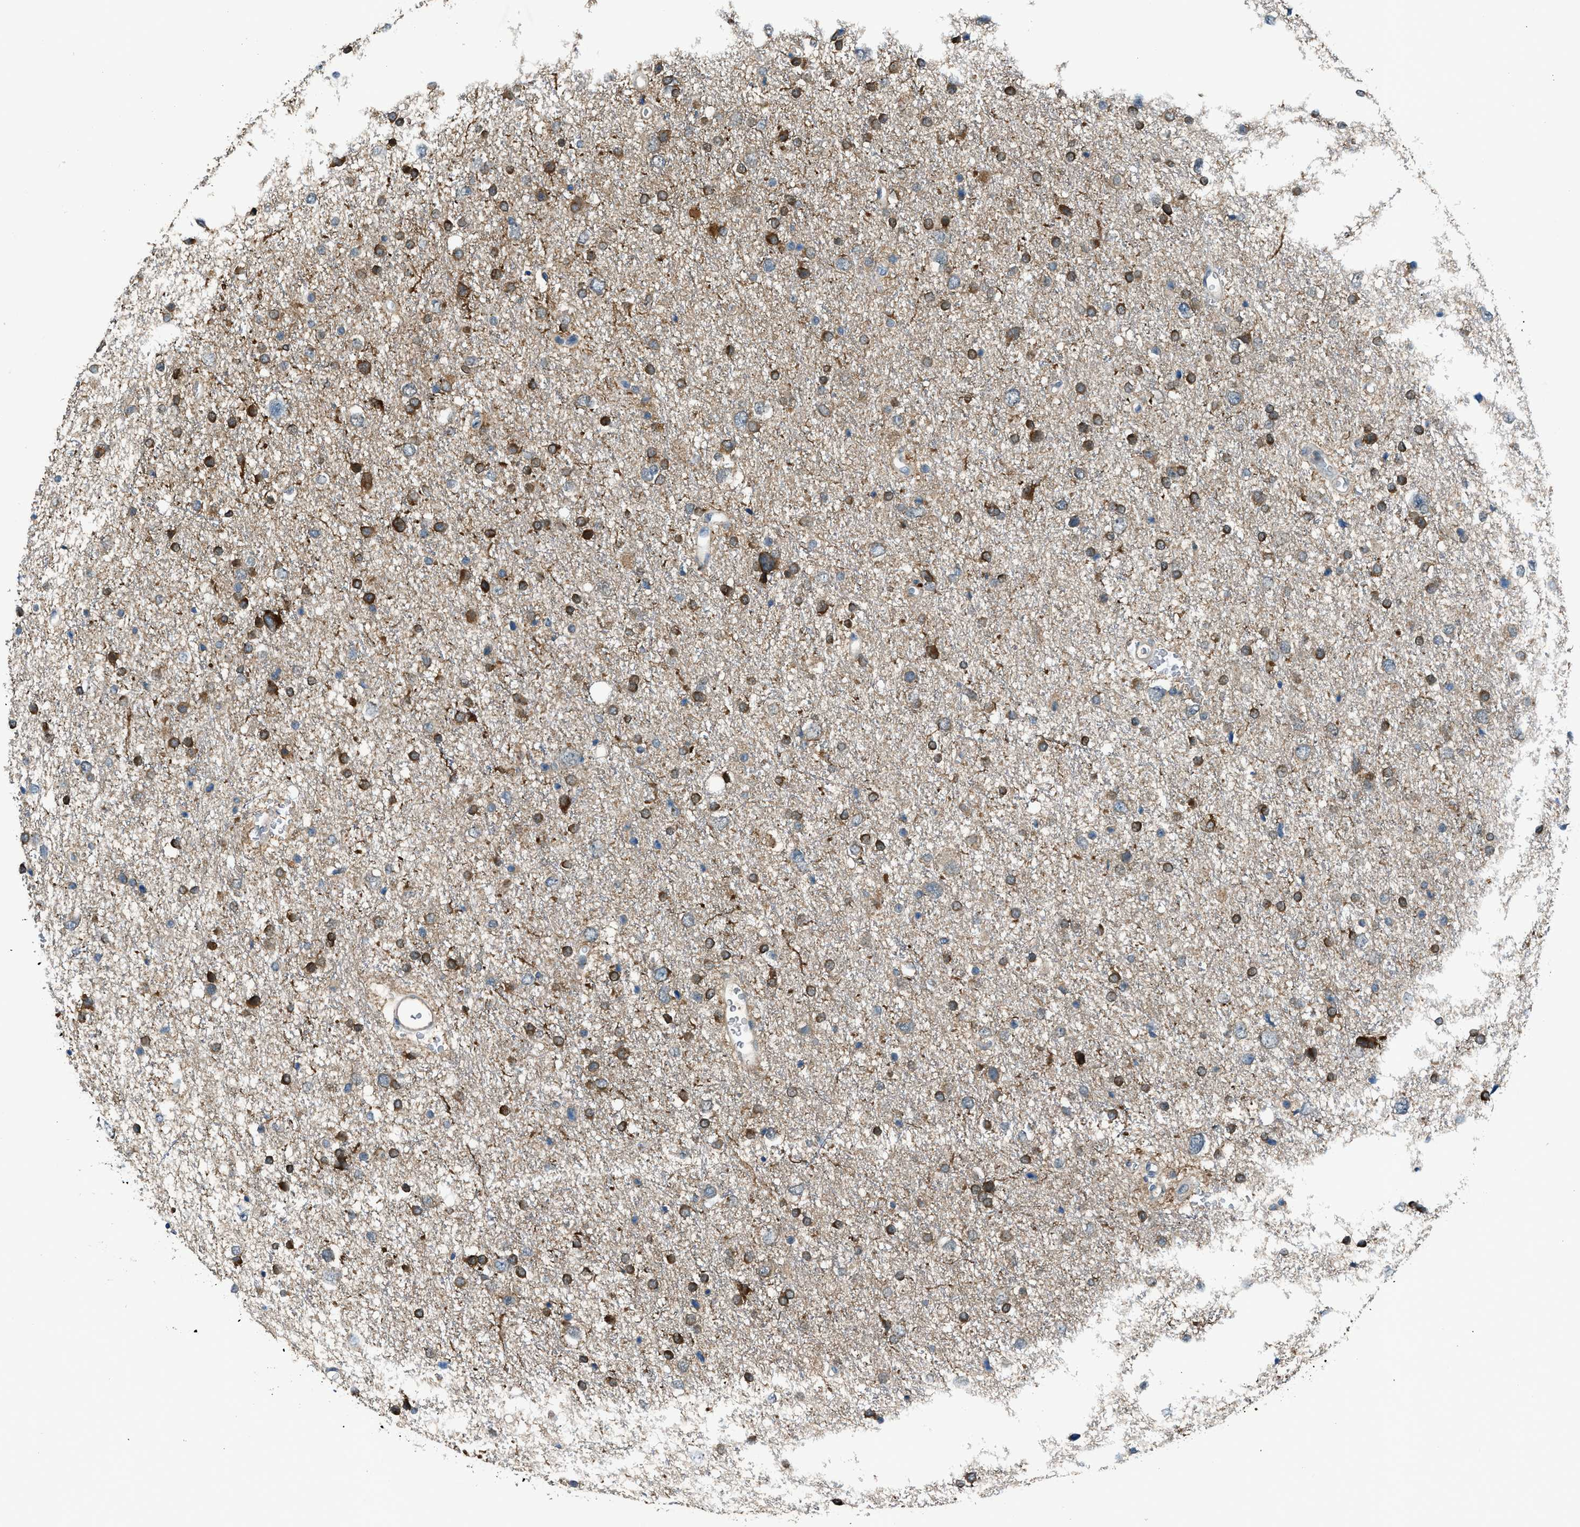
{"staining": {"intensity": "moderate", "quantity": "25%-75%", "location": "cytoplasmic/membranous"}, "tissue": "glioma", "cell_type": "Tumor cells", "image_type": "cancer", "snomed": [{"axis": "morphology", "description": "Glioma, malignant, Low grade"}, {"axis": "topography", "description": "Brain"}], "caption": "Moderate cytoplasmic/membranous staining is identified in approximately 25%-75% of tumor cells in glioma.", "gene": "LMLN", "patient": {"sex": "female", "age": 37}}